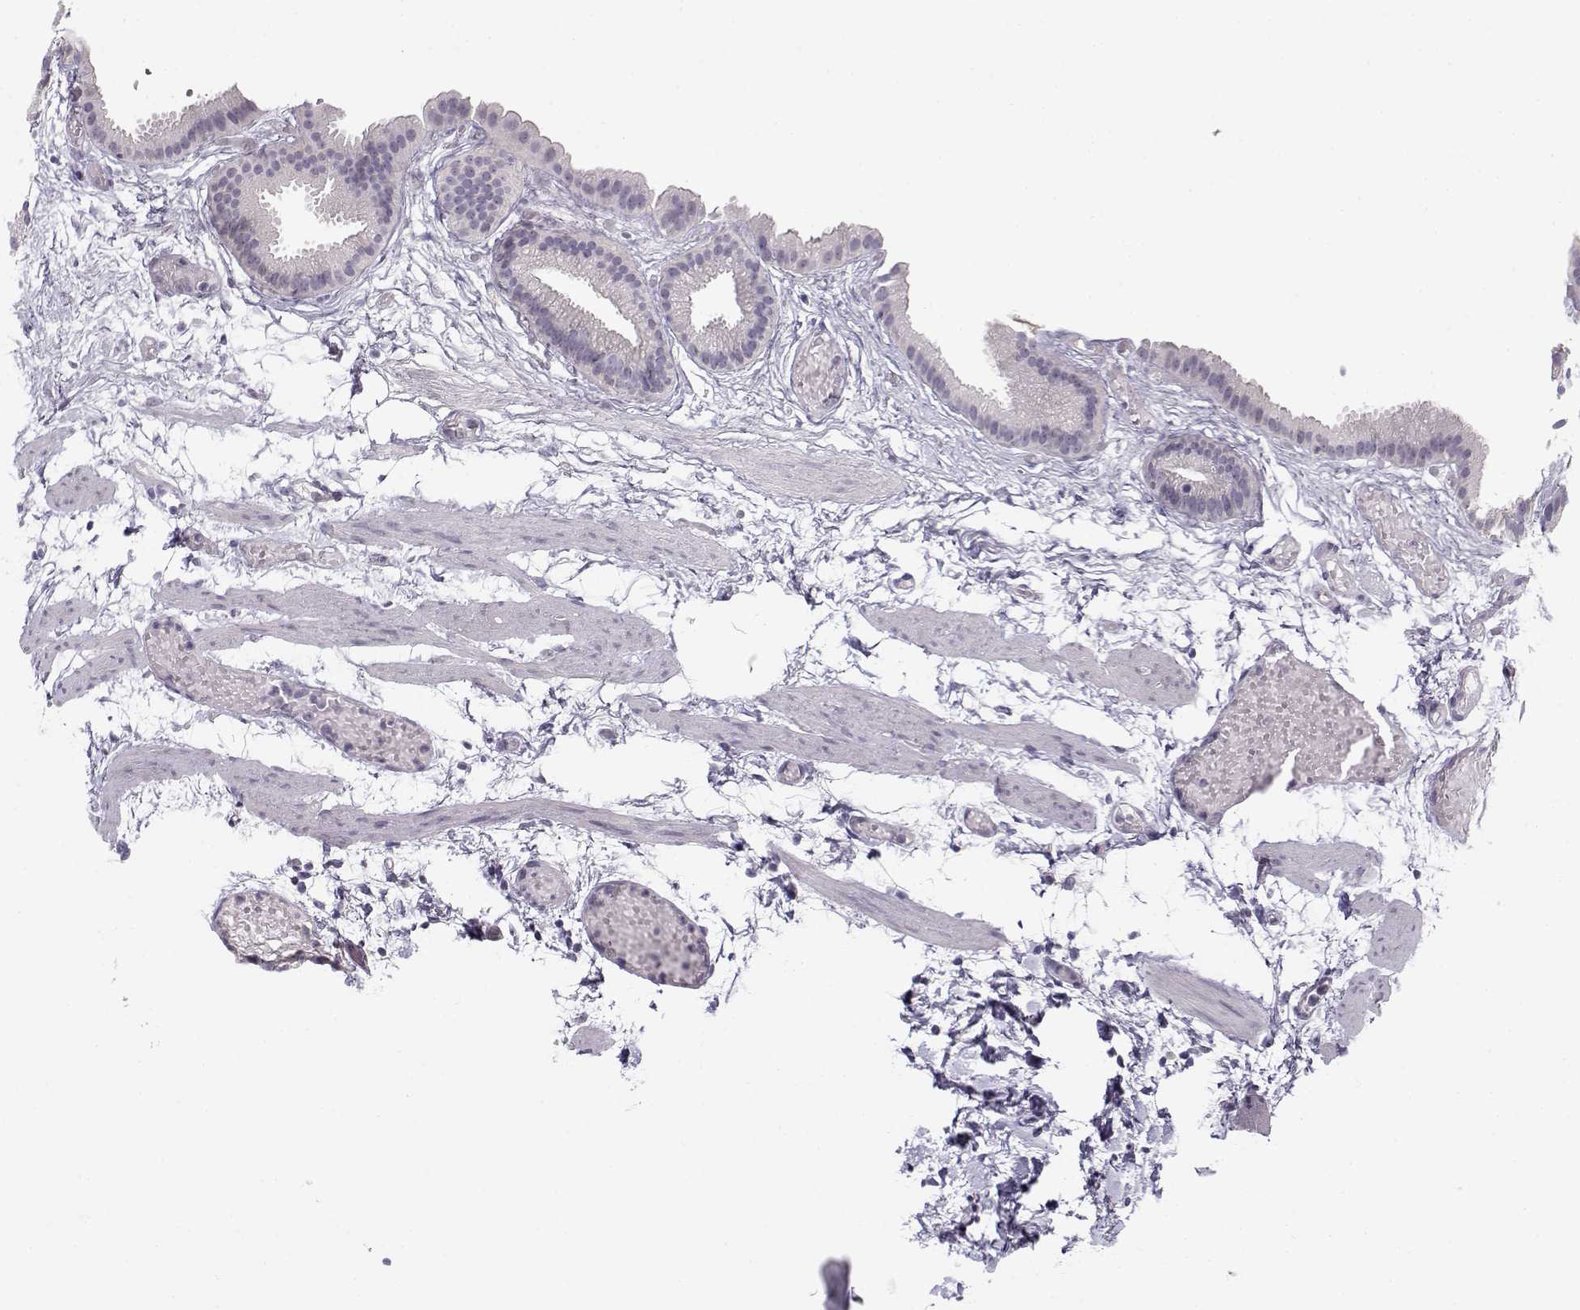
{"staining": {"intensity": "negative", "quantity": "none", "location": "none"}, "tissue": "gallbladder", "cell_type": "Glandular cells", "image_type": "normal", "snomed": [{"axis": "morphology", "description": "Normal tissue, NOS"}, {"axis": "topography", "description": "Gallbladder"}], "caption": "Glandular cells are negative for brown protein staining in normal gallbladder. (DAB immunohistochemistry, high magnification).", "gene": "C16orf86", "patient": {"sex": "female", "age": 45}}